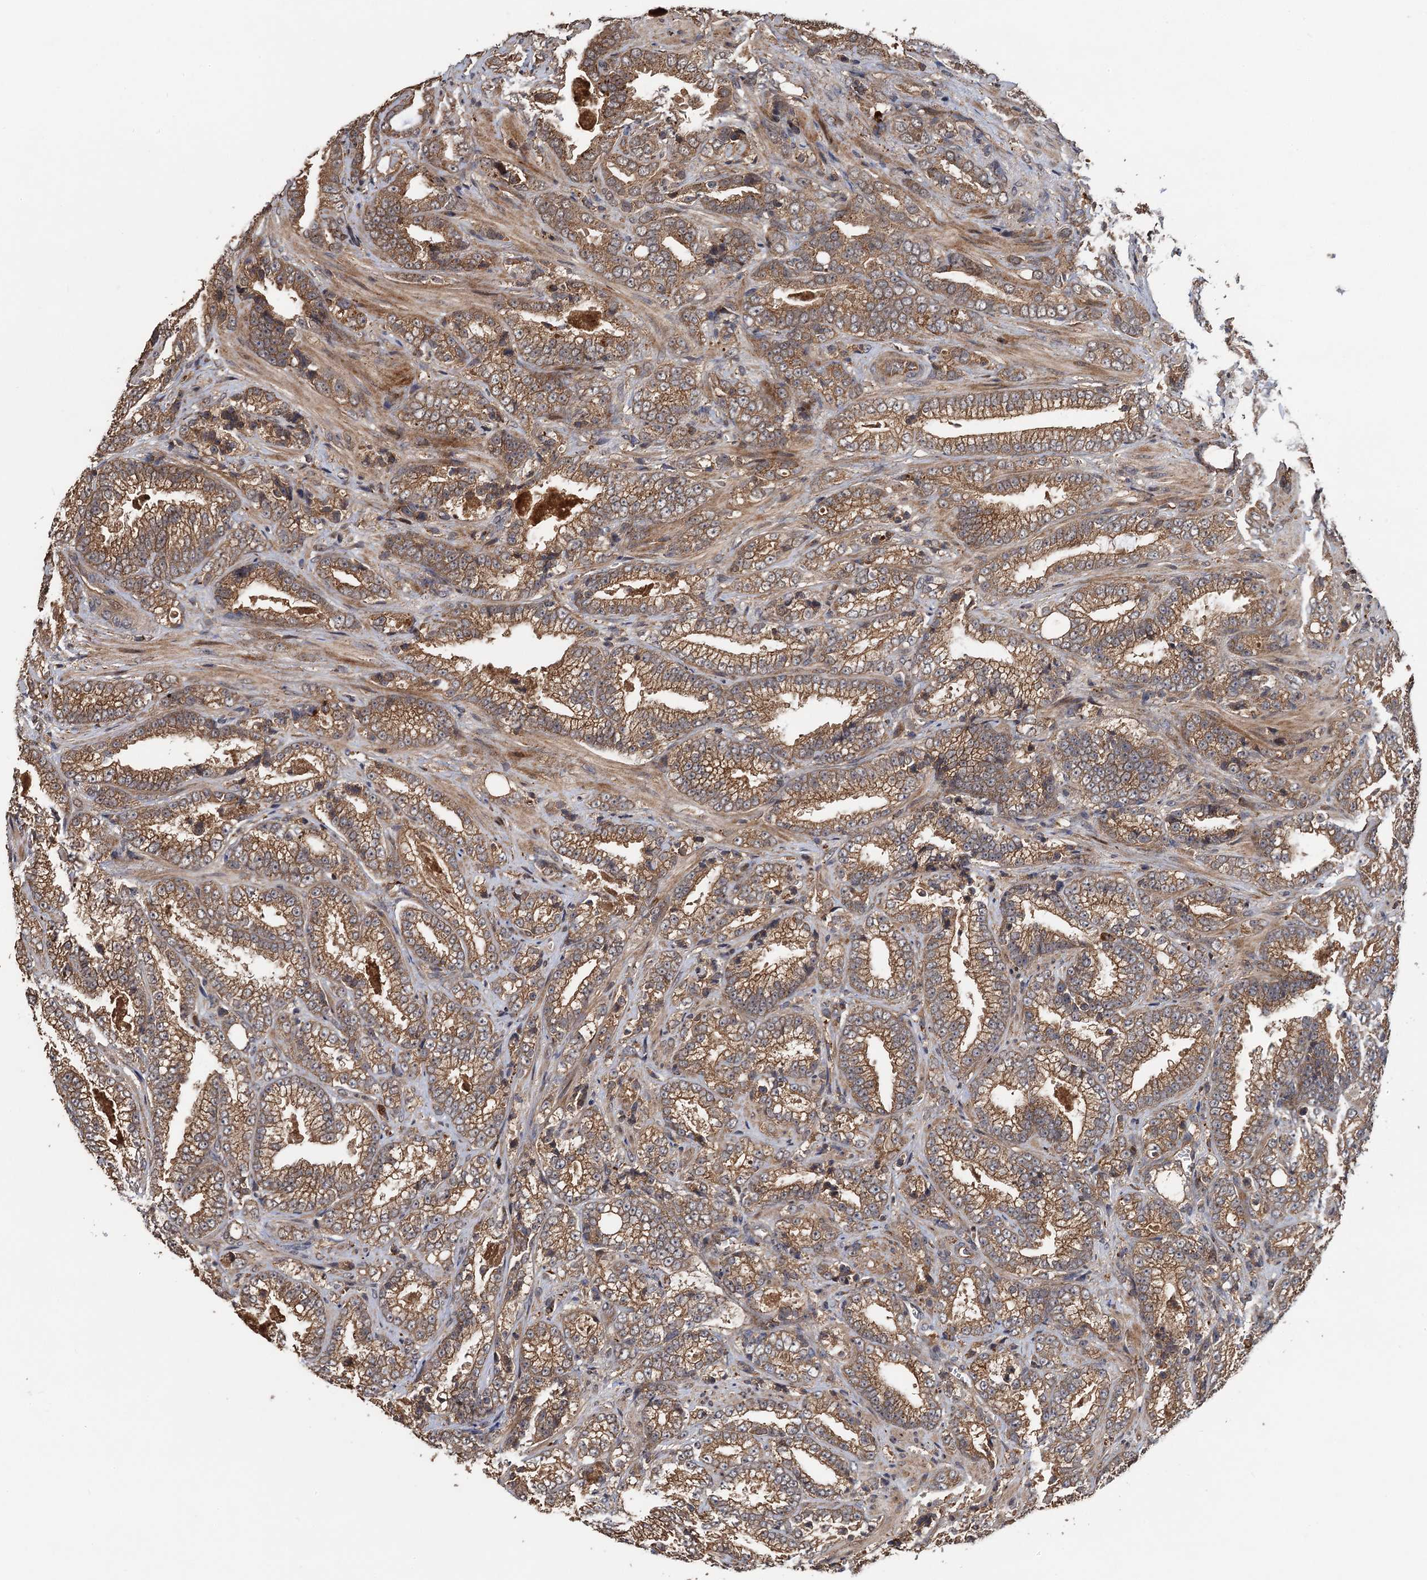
{"staining": {"intensity": "moderate", "quantity": ">75%", "location": "cytoplasmic/membranous"}, "tissue": "prostate cancer", "cell_type": "Tumor cells", "image_type": "cancer", "snomed": [{"axis": "morphology", "description": "Adenocarcinoma, High grade"}, {"axis": "topography", "description": "Prostate and seminal vesicle, NOS"}], "caption": "Protein expression analysis of prostate high-grade adenocarcinoma demonstrates moderate cytoplasmic/membranous positivity in approximately >75% of tumor cells.", "gene": "TMEM39B", "patient": {"sex": "male", "age": 67}}